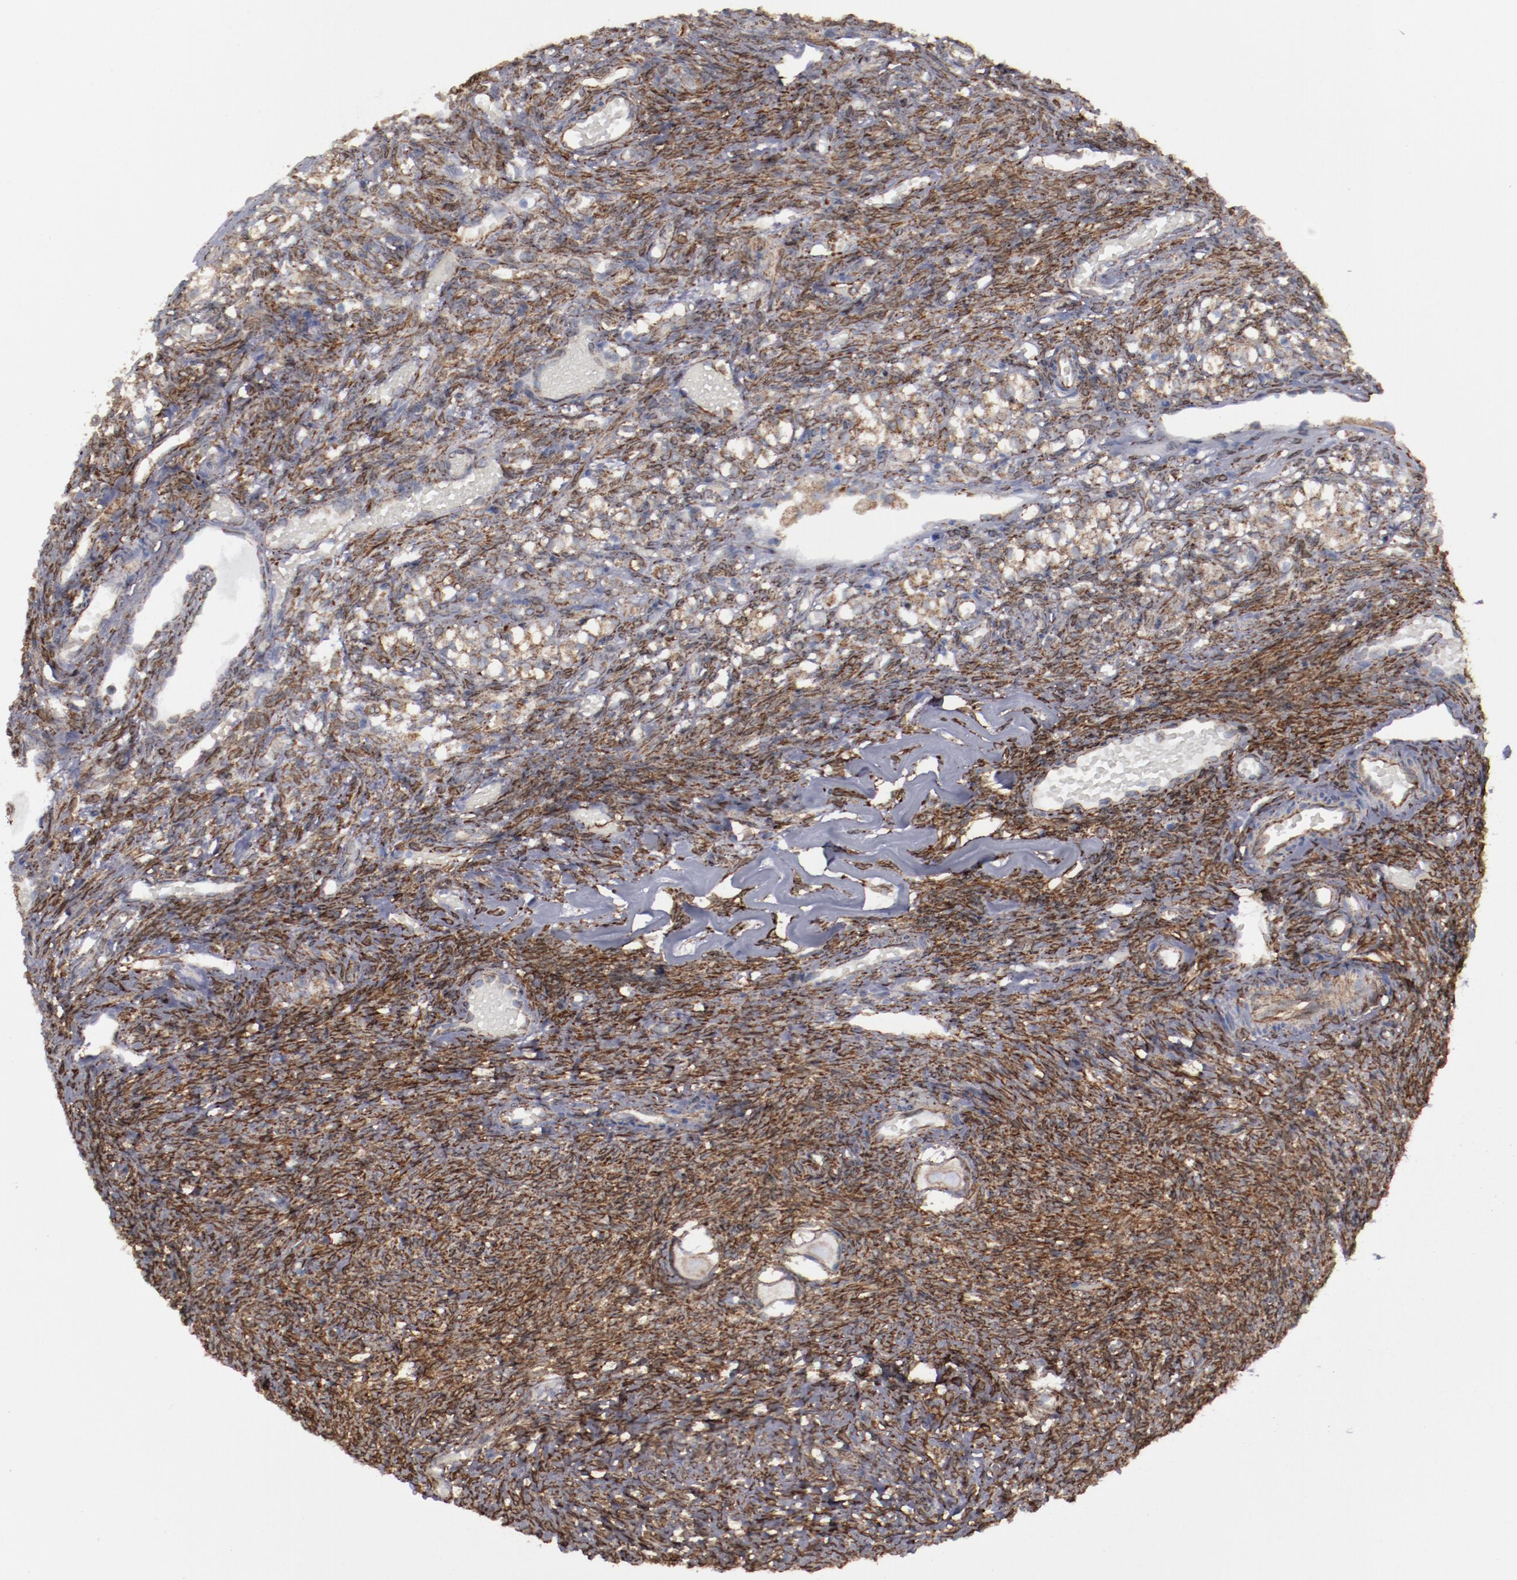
{"staining": {"intensity": "moderate", "quantity": ">75%", "location": "cytoplasmic/membranous"}, "tissue": "ovary", "cell_type": "Ovarian stroma cells", "image_type": "normal", "snomed": [{"axis": "morphology", "description": "Normal tissue, NOS"}, {"axis": "topography", "description": "Ovary"}], "caption": "Ovarian stroma cells show medium levels of moderate cytoplasmic/membranous expression in about >75% of cells in normal human ovary.", "gene": "ERLIN2", "patient": {"sex": "female", "age": 35}}